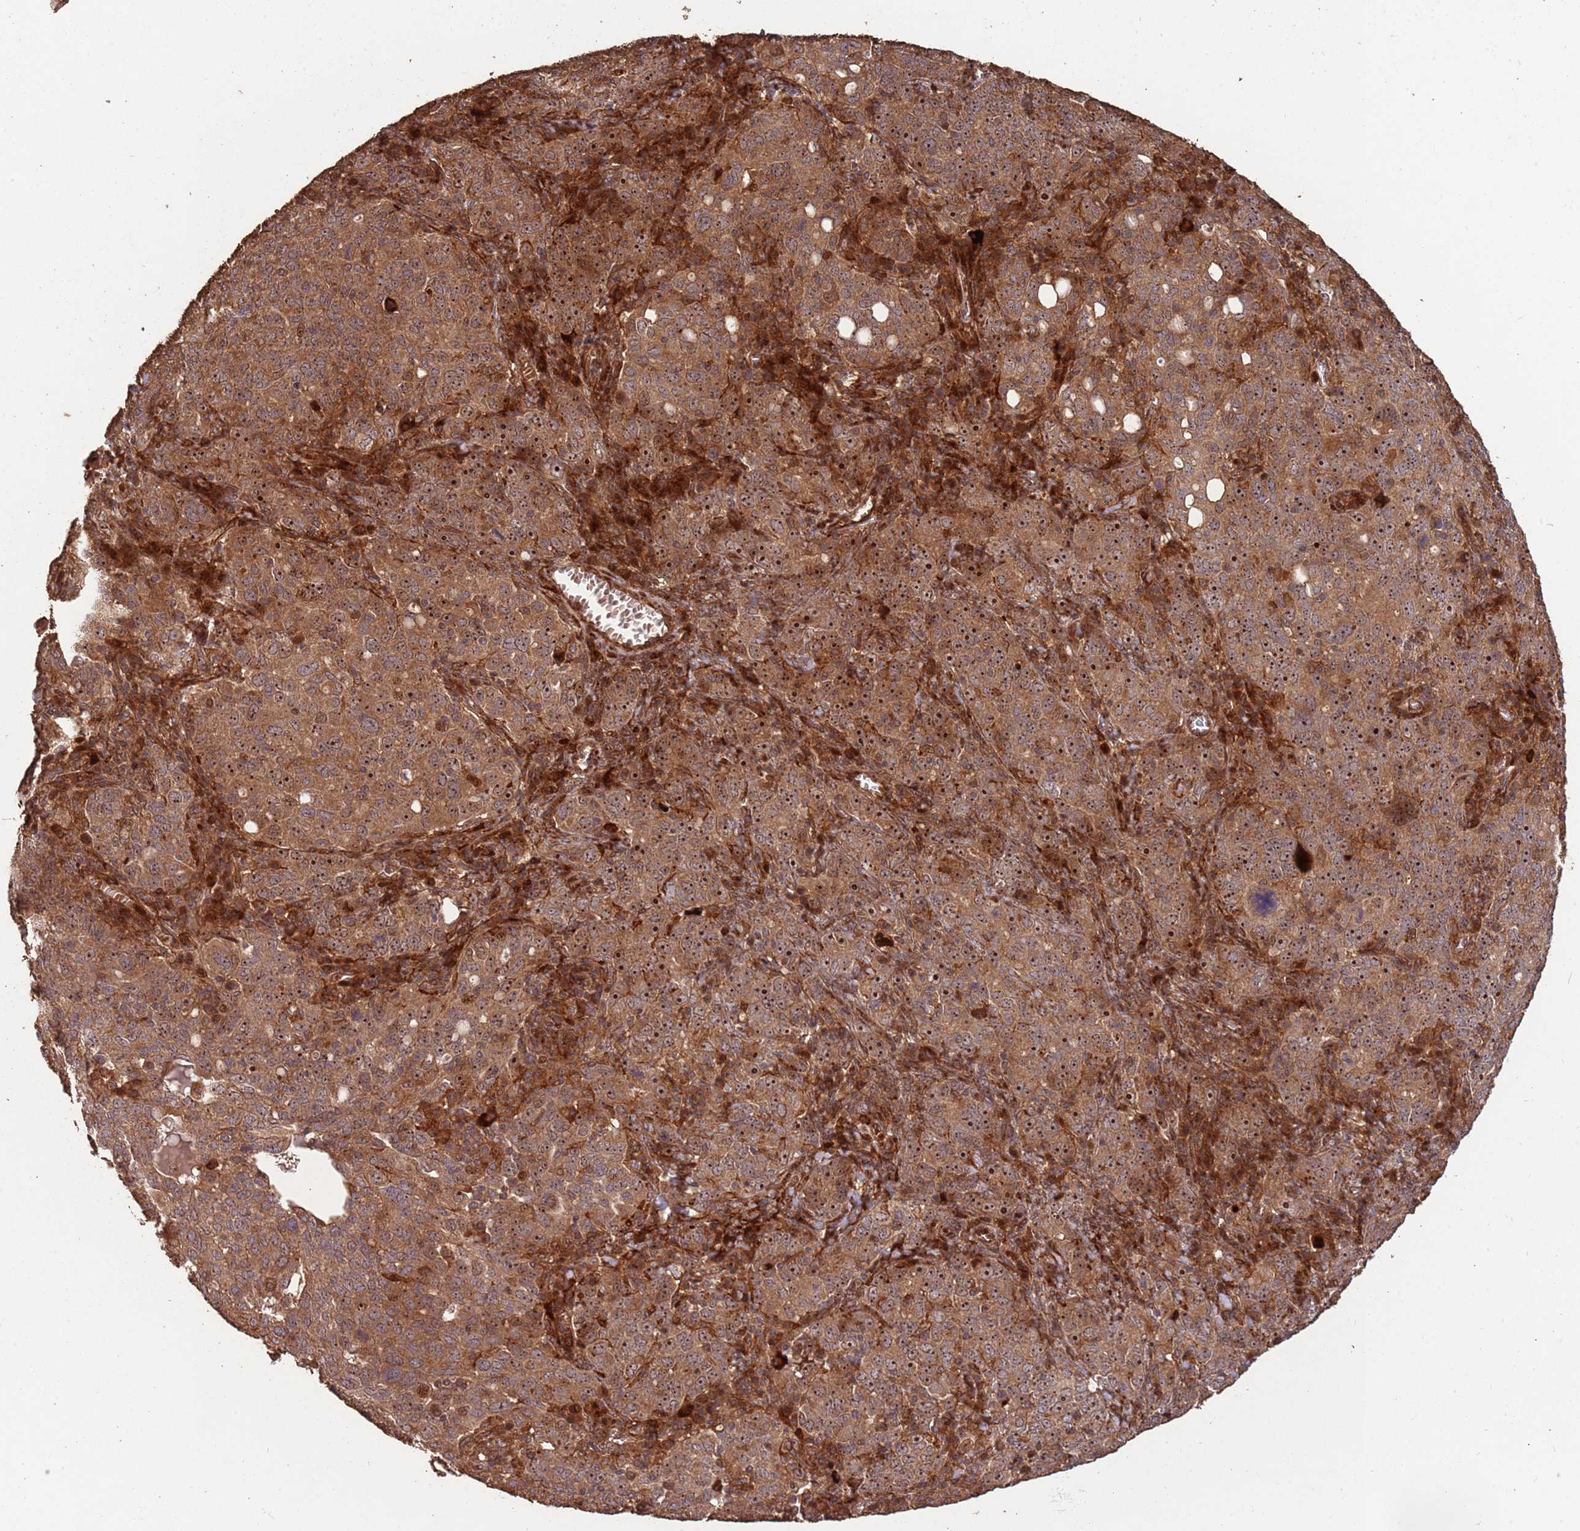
{"staining": {"intensity": "moderate", "quantity": ">75%", "location": "cytoplasmic/membranous,nuclear"}, "tissue": "ovarian cancer", "cell_type": "Tumor cells", "image_type": "cancer", "snomed": [{"axis": "morphology", "description": "Carcinoma, endometroid"}, {"axis": "topography", "description": "Ovary"}], "caption": "Ovarian cancer tissue exhibits moderate cytoplasmic/membranous and nuclear expression in about >75% of tumor cells, visualized by immunohistochemistry. (brown staining indicates protein expression, while blue staining denotes nuclei).", "gene": "ZNF428", "patient": {"sex": "female", "age": 62}}